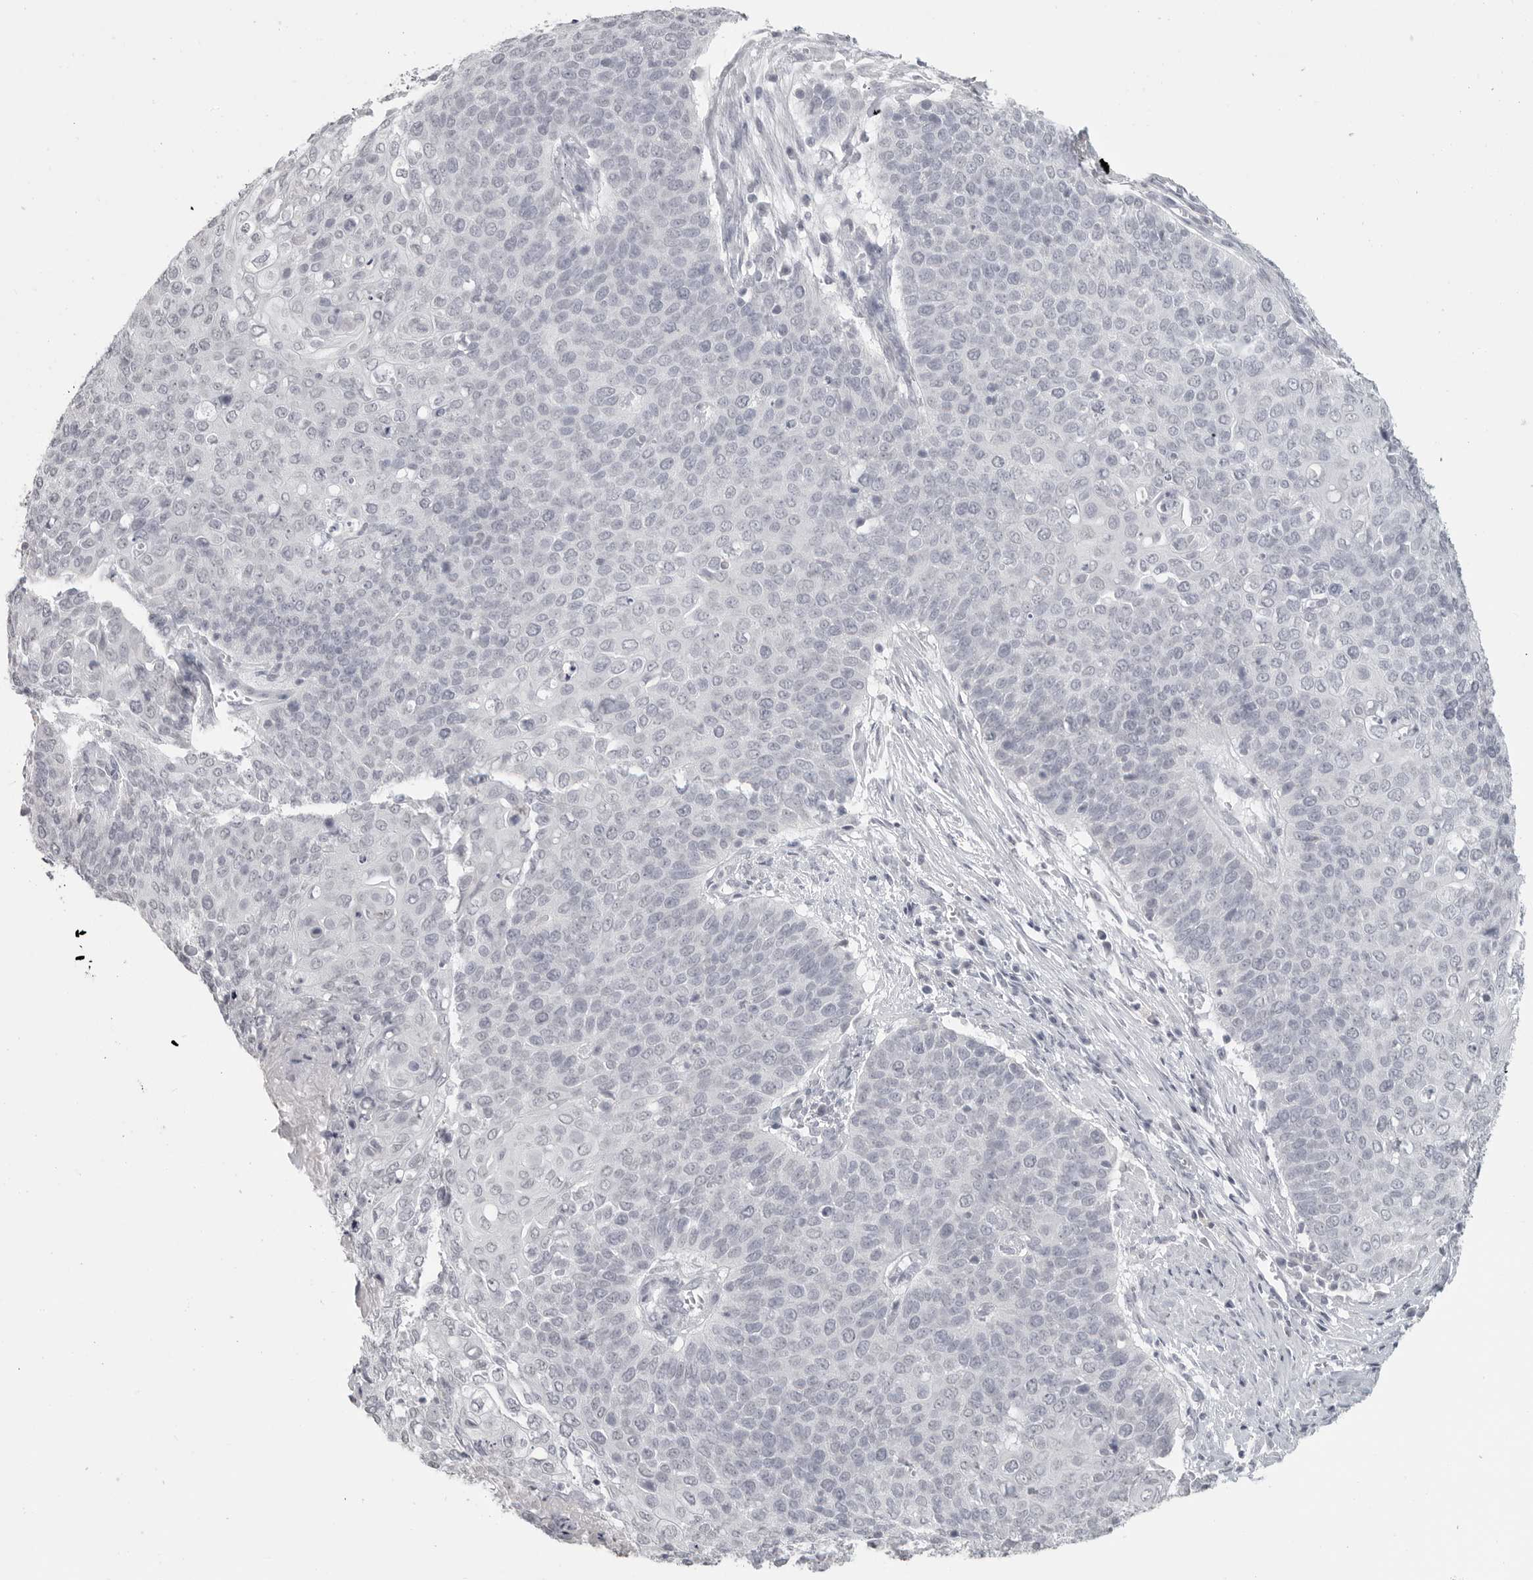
{"staining": {"intensity": "negative", "quantity": "none", "location": "none"}, "tissue": "cervical cancer", "cell_type": "Tumor cells", "image_type": "cancer", "snomed": [{"axis": "morphology", "description": "Squamous cell carcinoma, NOS"}, {"axis": "topography", "description": "Cervix"}], "caption": "A high-resolution histopathology image shows immunohistochemistry (IHC) staining of squamous cell carcinoma (cervical), which reveals no significant positivity in tumor cells. (Brightfield microscopy of DAB (3,3'-diaminobenzidine) immunohistochemistry (IHC) at high magnification).", "gene": "PRSS1", "patient": {"sex": "female", "age": 39}}